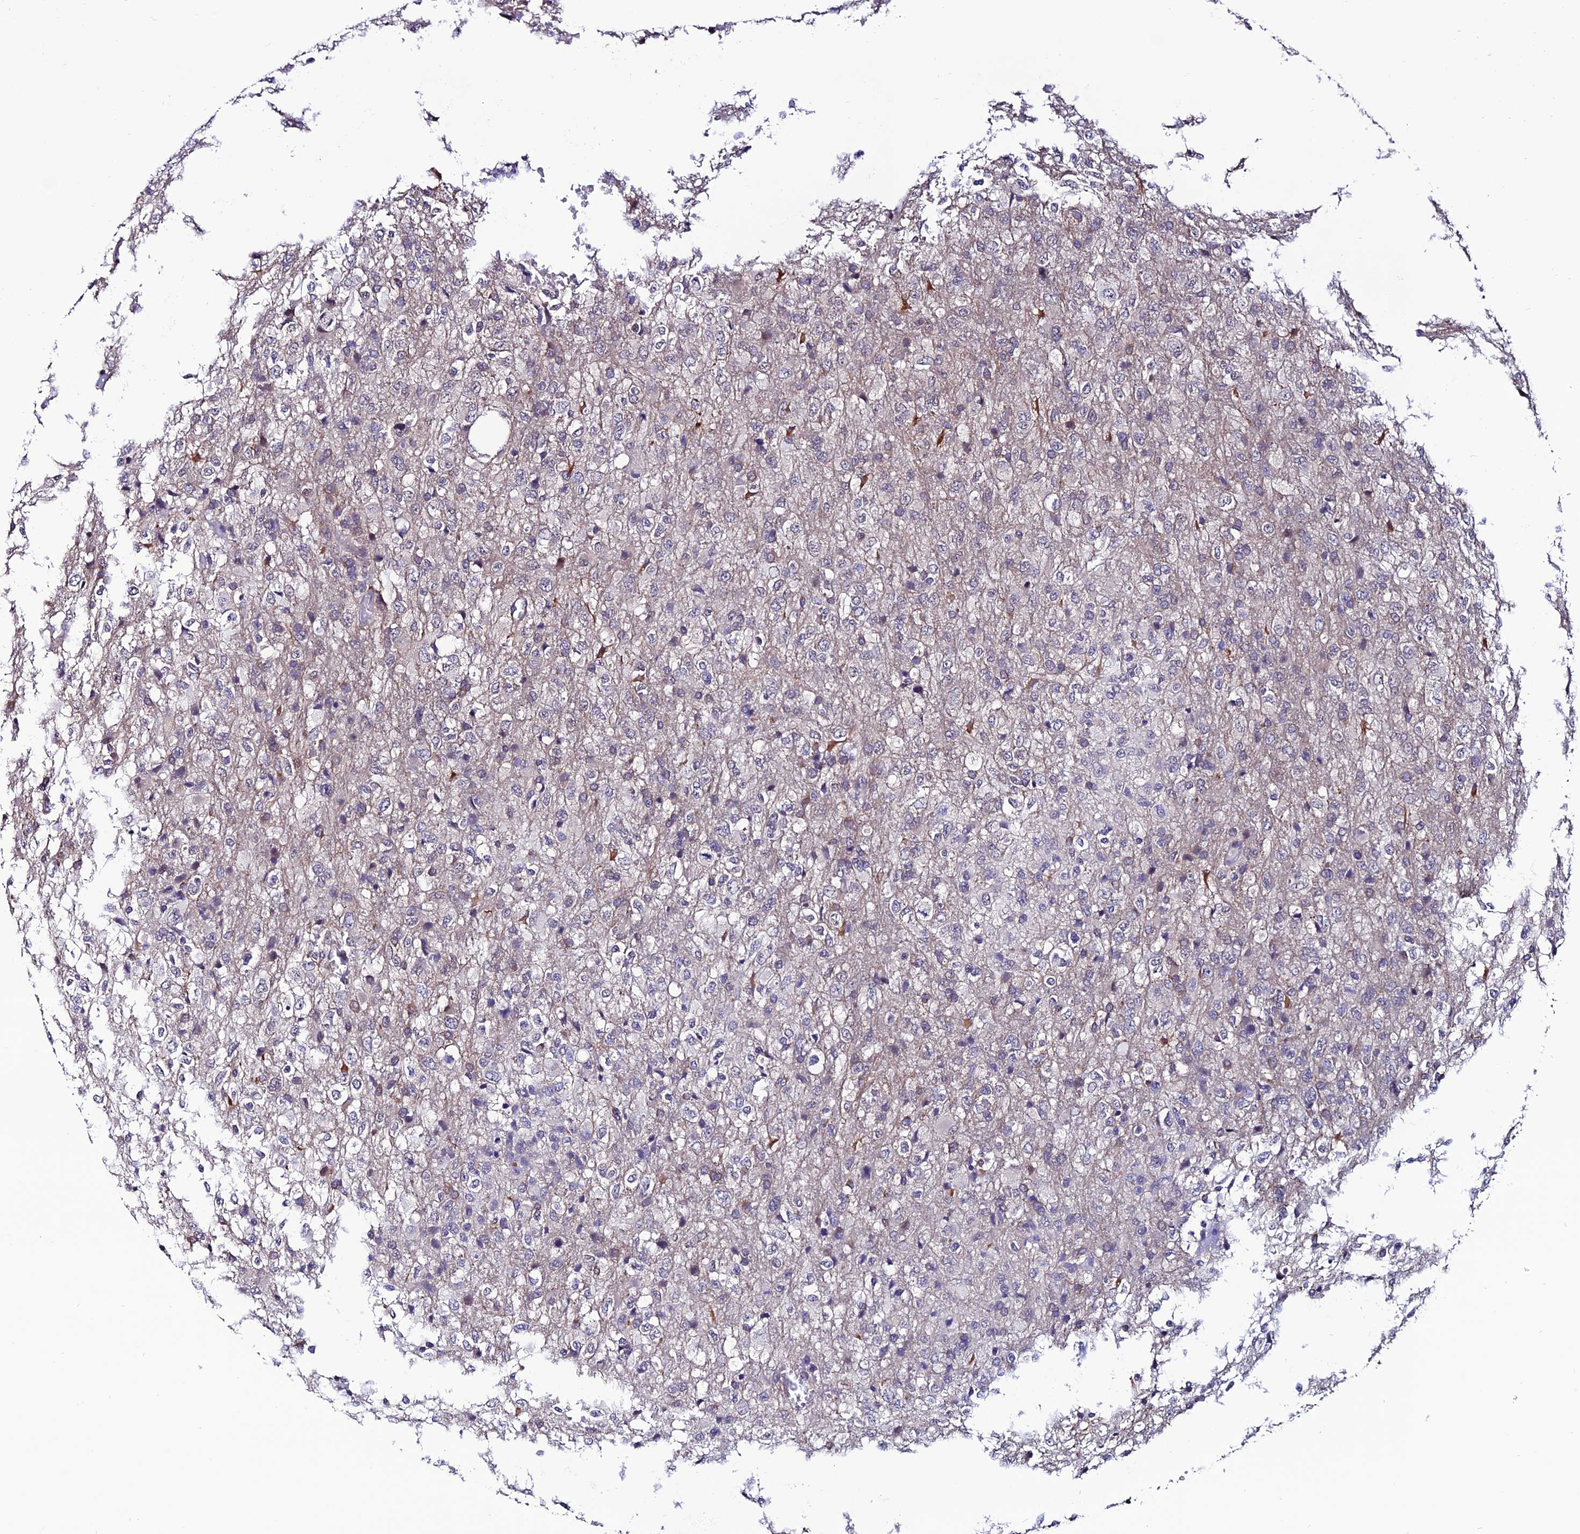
{"staining": {"intensity": "weak", "quantity": "<25%", "location": "cytoplasmic/membranous"}, "tissue": "glioma", "cell_type": "Tumor cells", "image_type": "cancer", "snomed": [{"axis": "morphology", "description": "Glioma, malignant, High grade"}, {"axis": "topography", "description": "Brain"}], "caption": "Protein analysis of malignant high-grade glioma exhibits no significant positivity in tumor cells.", "gene": "FZD8", "patient": {"sex": "female", "age": 74}}